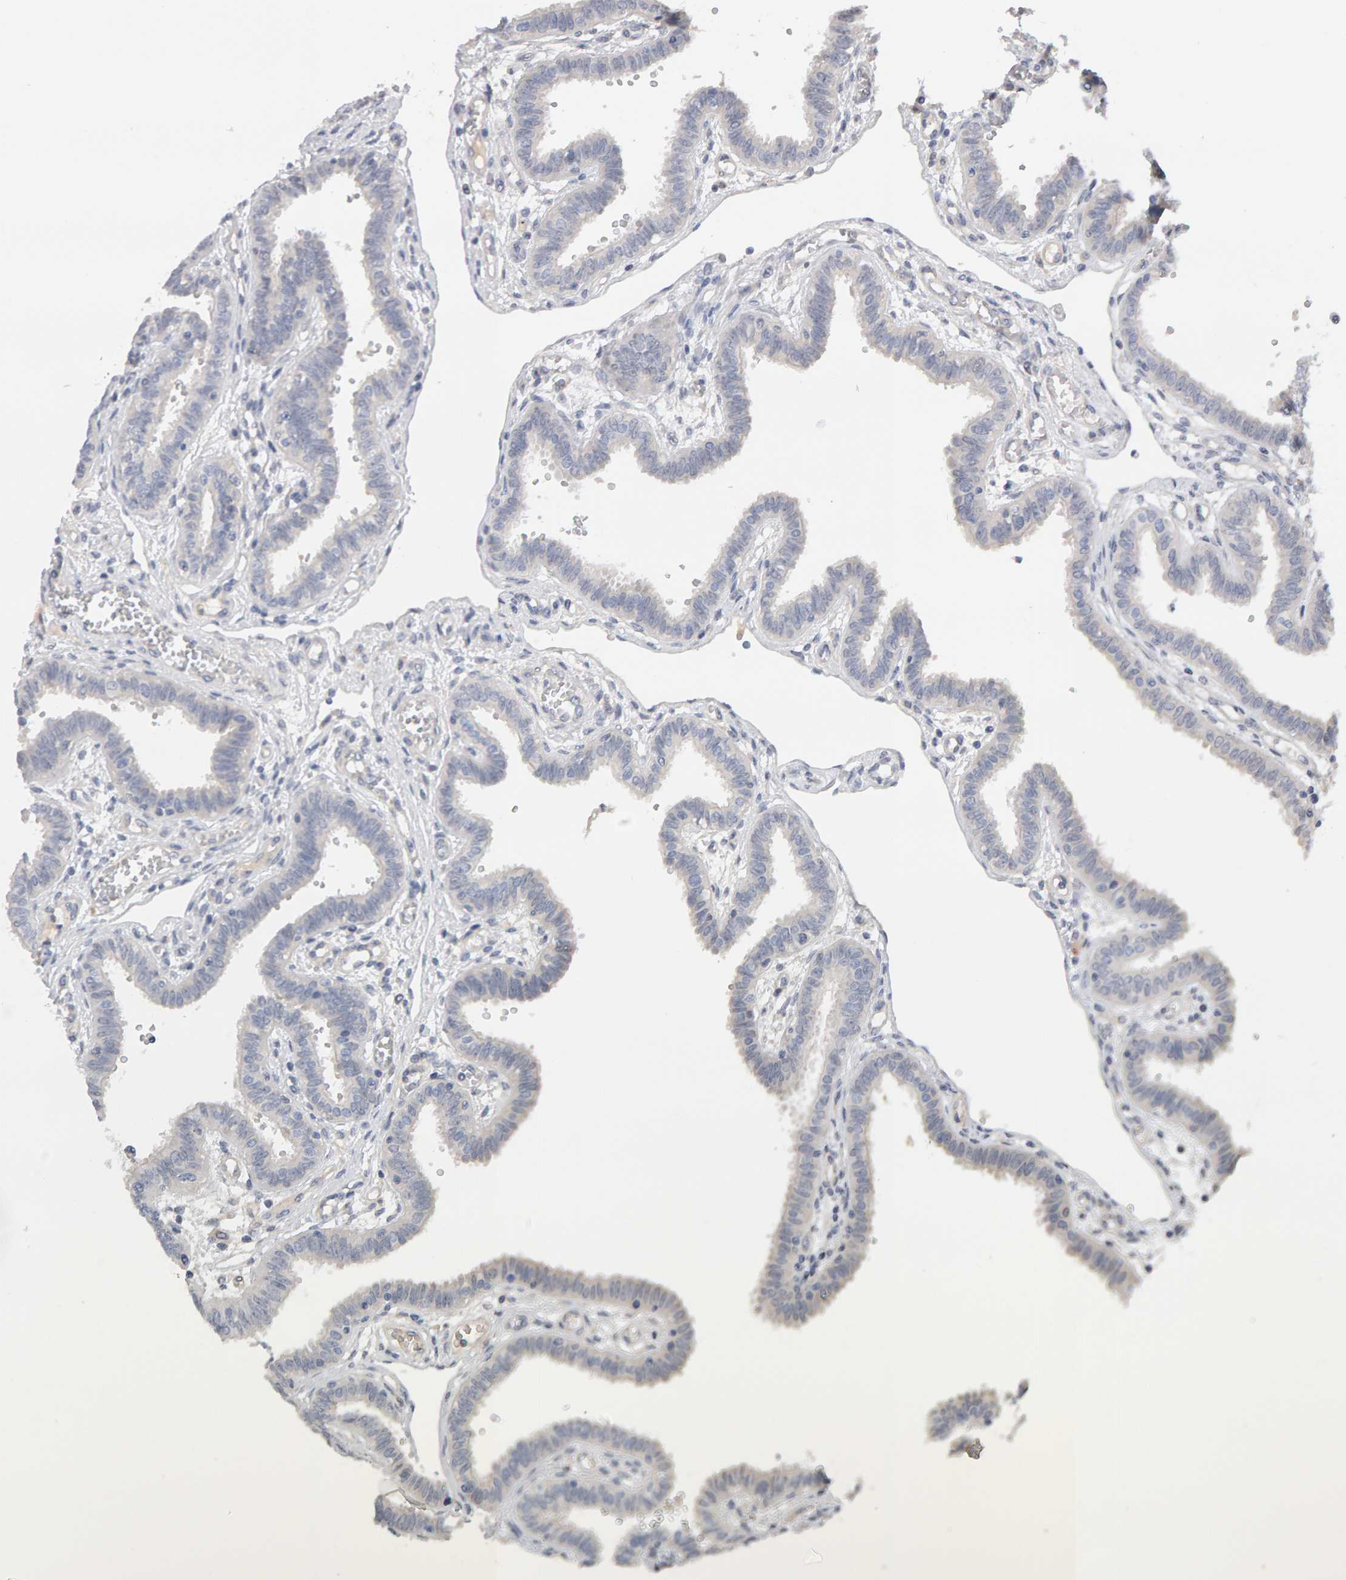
{"staining": {"intensity": "negative", "quantity": "none", "location": "none"}, "tissue": "fallopian tube", "cell_type": "Glandular cells", "image_type": "normal", "snomed": [{"axis": "morphology", "description": "Normal tissue, NOS"}, {"axis": "topography", "description": "Fallopian tube"}], "caption": "High magnification brightfield microscopy of unremarkable fallopian tube stained with DAB (brown) and counterstained with hematoxylin (blue): glandular cells show no significant expression. (Brightfield microscopy of DAB (3,3'-diaminobenzidine) IHC at high magnification).", "gene": "GFUS", "patient": {"sex": "female", "age": 32}}